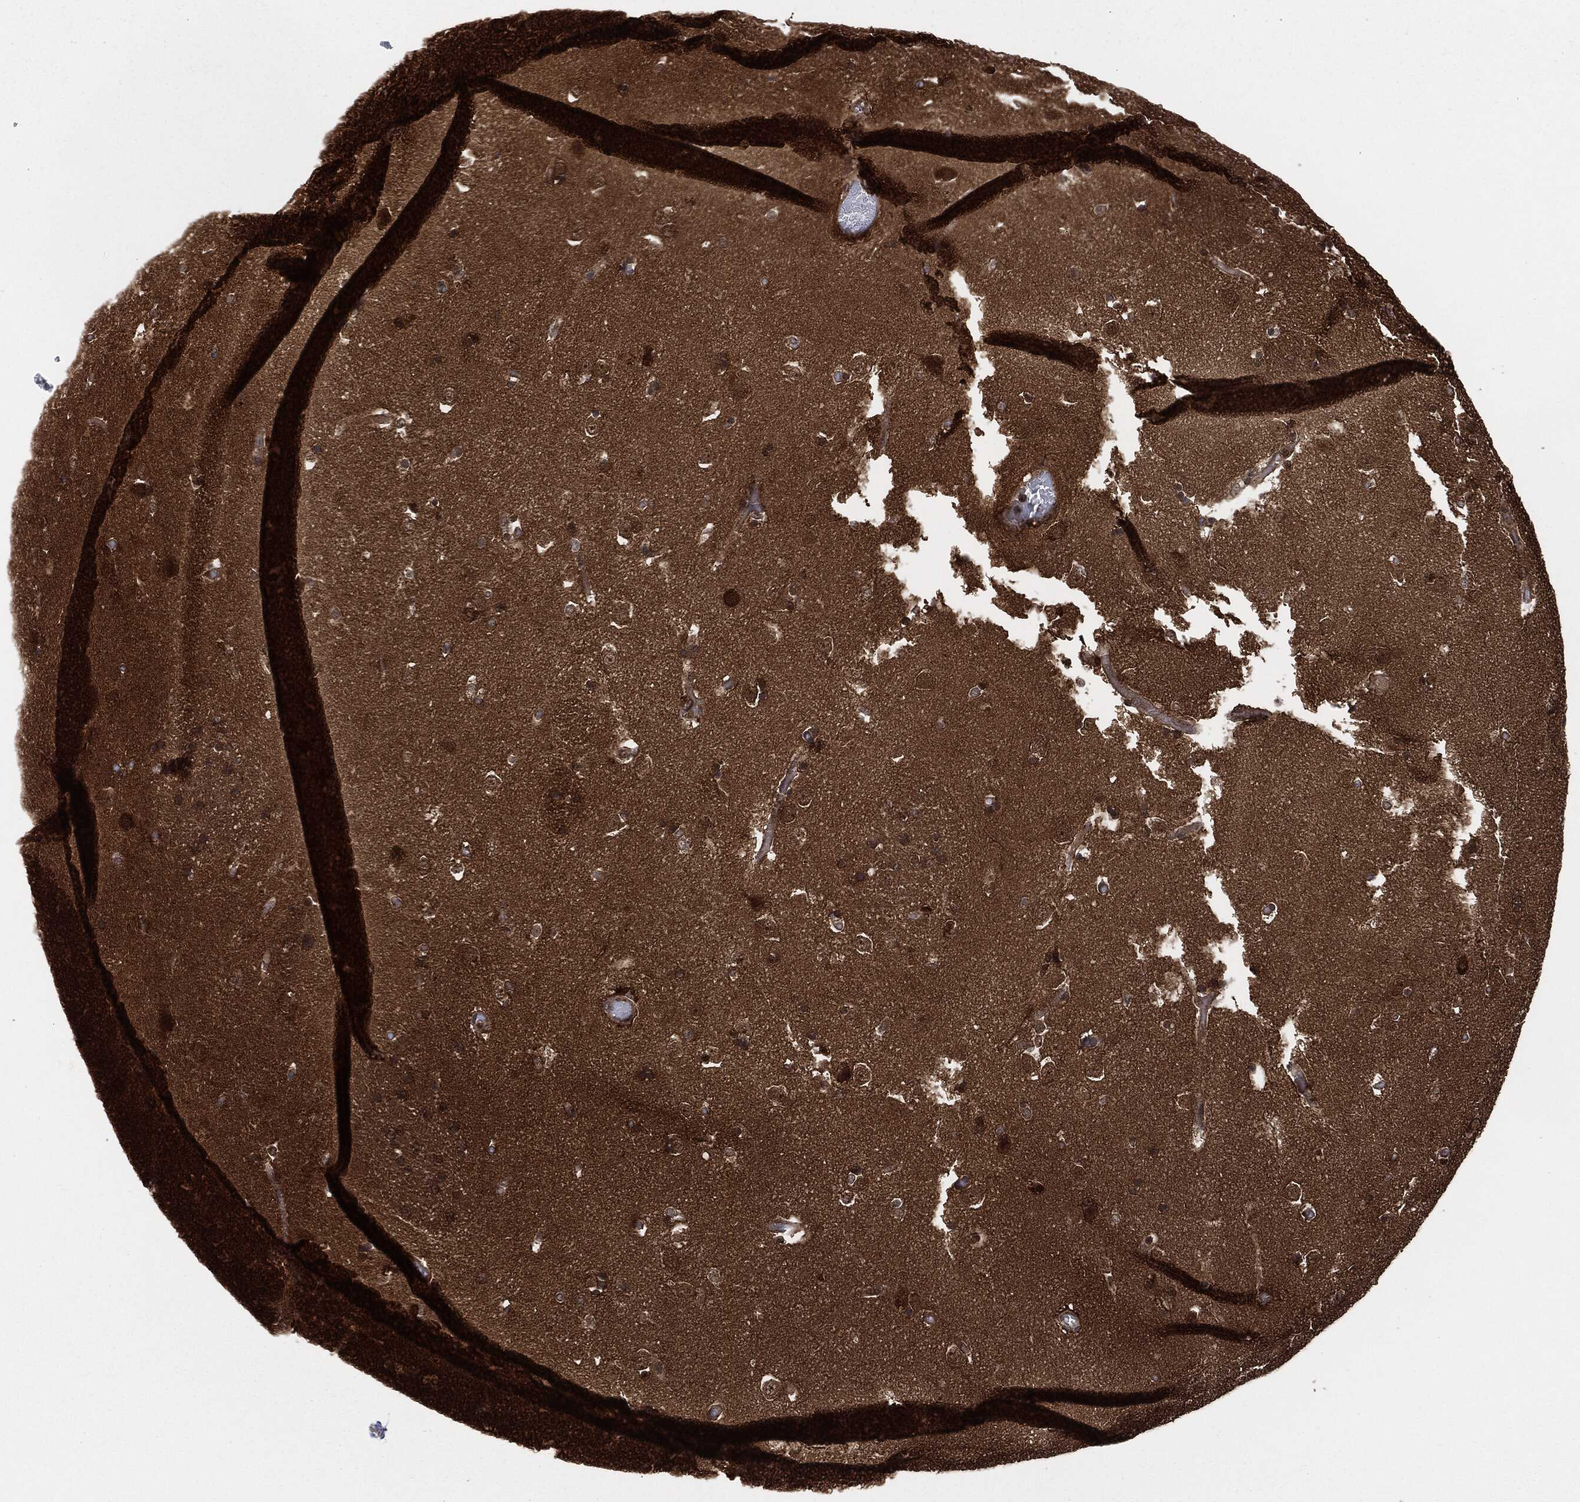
{"staining": {"intensity": "moderate", "quantity": "<25%", "location": "cytoplasmic/membranous"}, "tissue": "caudate", "cell_type": "Glial cells", "image_type": "normal", "snomed": [{"axis": "morphology", "description": "Normal tissue, NOS"}, {"axis": "topography", "description": "Lateral ventricle wall"}], "caption": "This histopathology image exhibits immunohistochemistry staining of benign human caudate, with low moderate cytoplasmic/membranous expression in approximately <25% of glial cells.", "gene": "HRAS", "patient": {"sex": "male", "age": 51}}